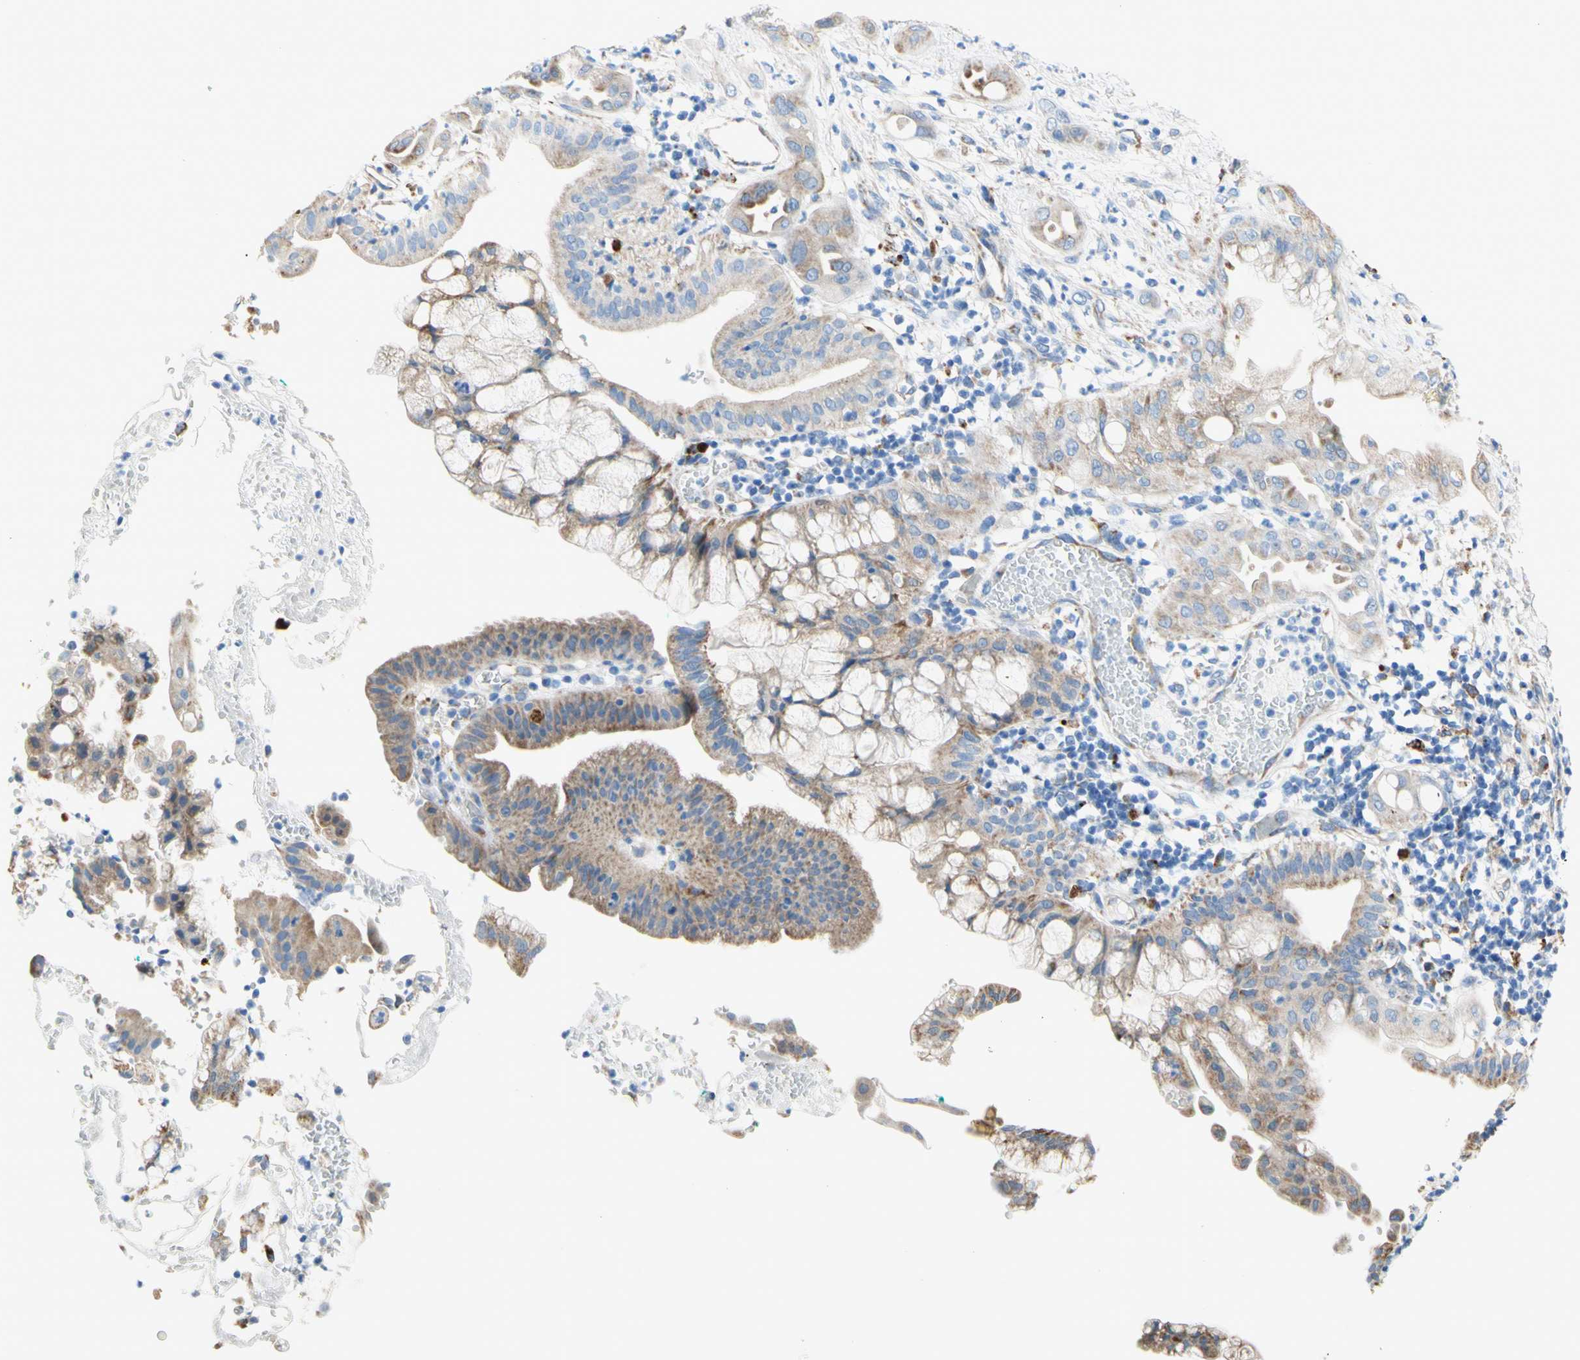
{"staining": {"intensity": "moderate", "quantity": "25%-75%", "location": "cytoplasmic/membranous"}, "tissue": "pancreatic cancer", "cell_type": "Tumor cells", "image_type": "cancer", "snomed": [{"axis": "morphology", "description": "Adenocarcinoma, NOS"}, {"axis": "morphology", "description": "Adenocarcinoma, metastatic, NOS"}, {"axis": "topography", "description": "Lymph node"}, {"axis": "topography", "description": "Pancreas"}, {"axis": "topography", "description": "Duodenum"}], "caption": "Moderate cytoplasmic/membranous staining is identified in about 25%-75% of tumor cells in pancreatic cancer (adenocarcinoma).", "gene": "URB2", "patient": {"sex": "female", "age": 64}}